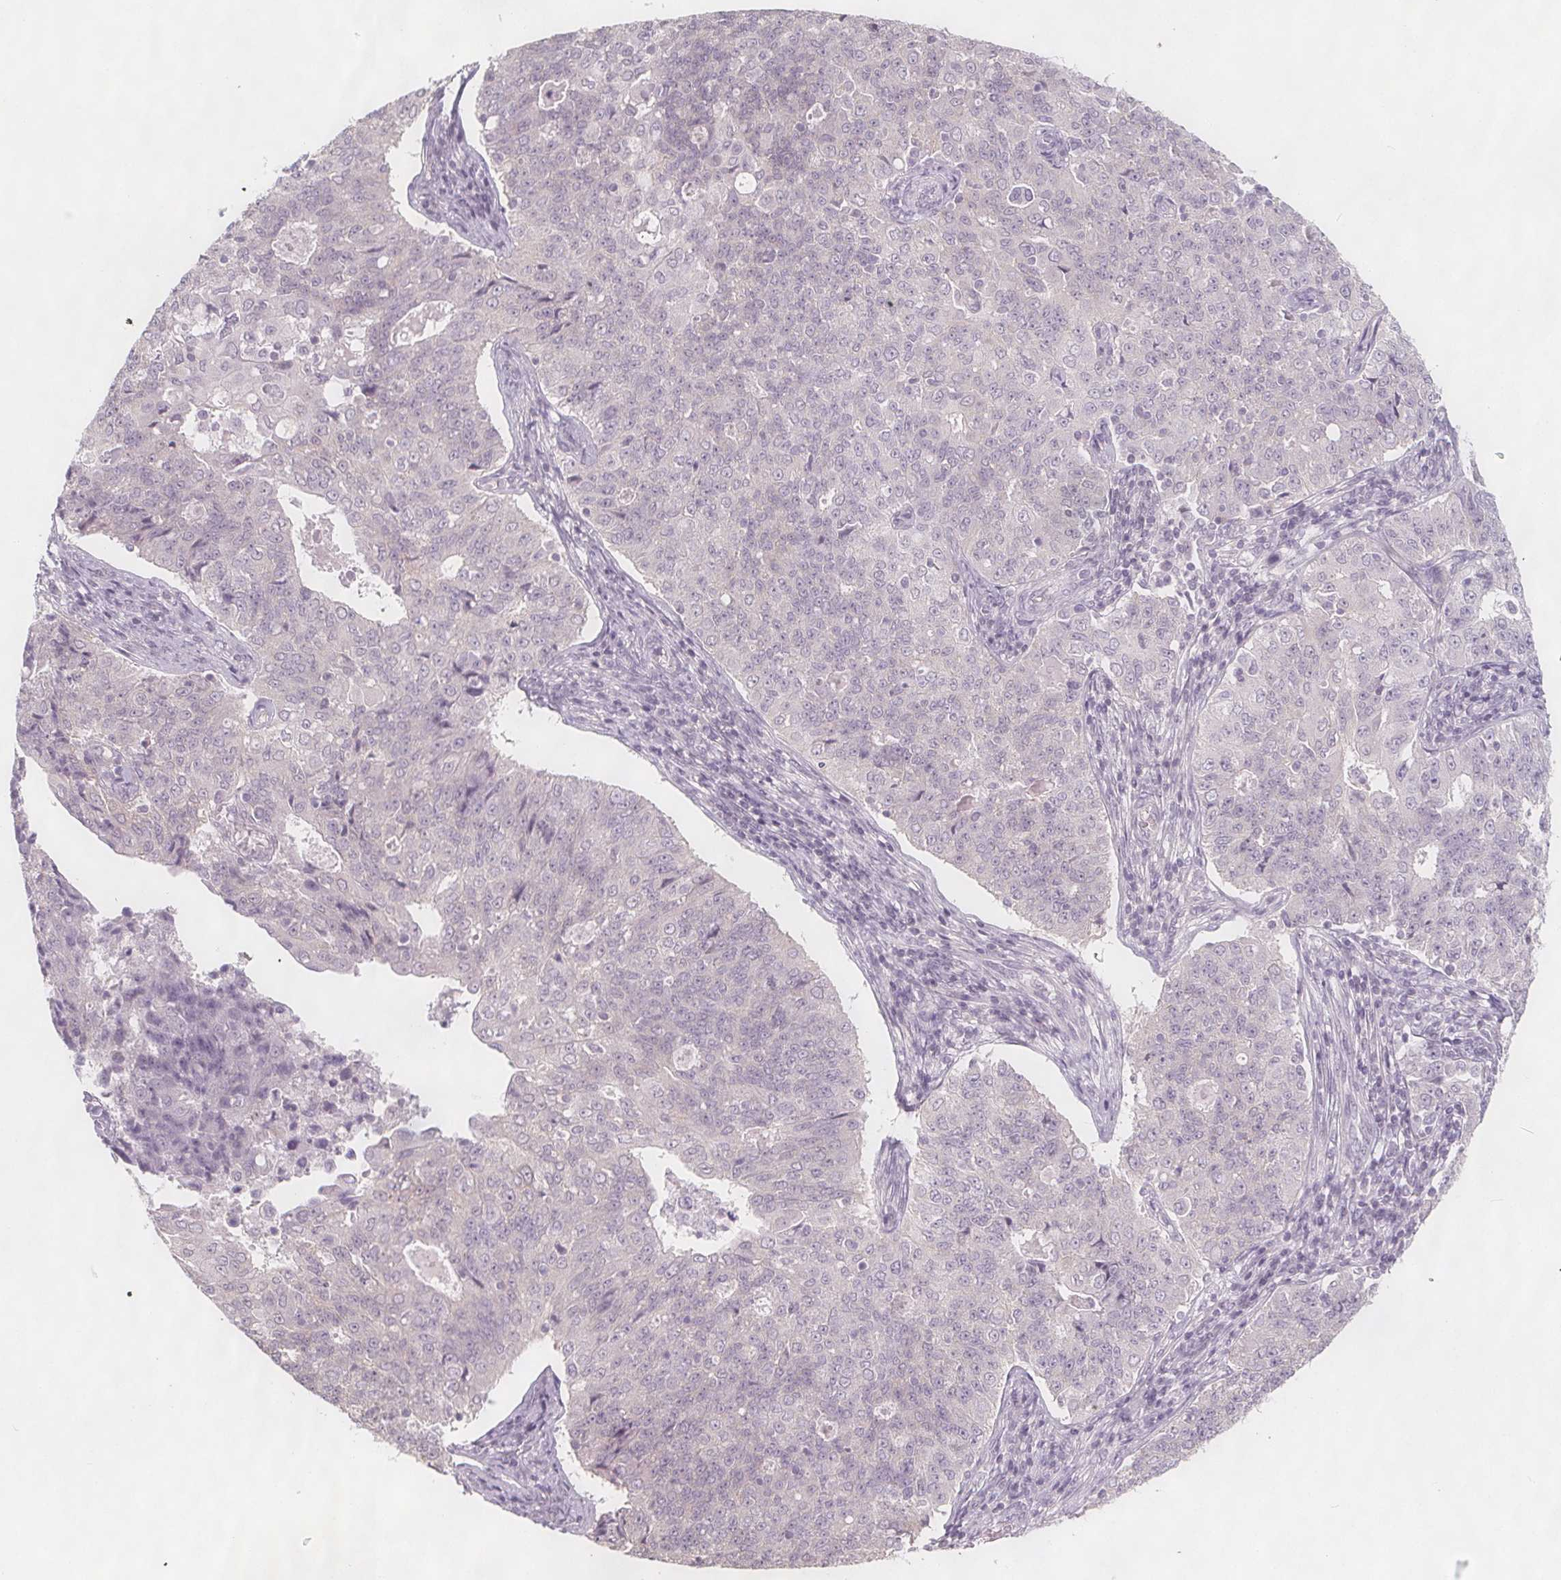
{"staining": {"intensity": "negative", "quantity": "none", "location": "none"}, "tissue": "endometrial cancer", "cell_type": "Tumor cells", "image_type": "cancer", "snomed": [{"axis": "morphology", "description": "Adenocarcinoma, NOS"}, {"axis": "topography", "description": "Endometrium"}], "caption": "Endometrial cancer (adenocarcinoma) was stained to show a protein in brown. There is no significant positivity in tumor cells.", "gene": "C1orf167", "patient": {"sex": "female", "age": 43}}